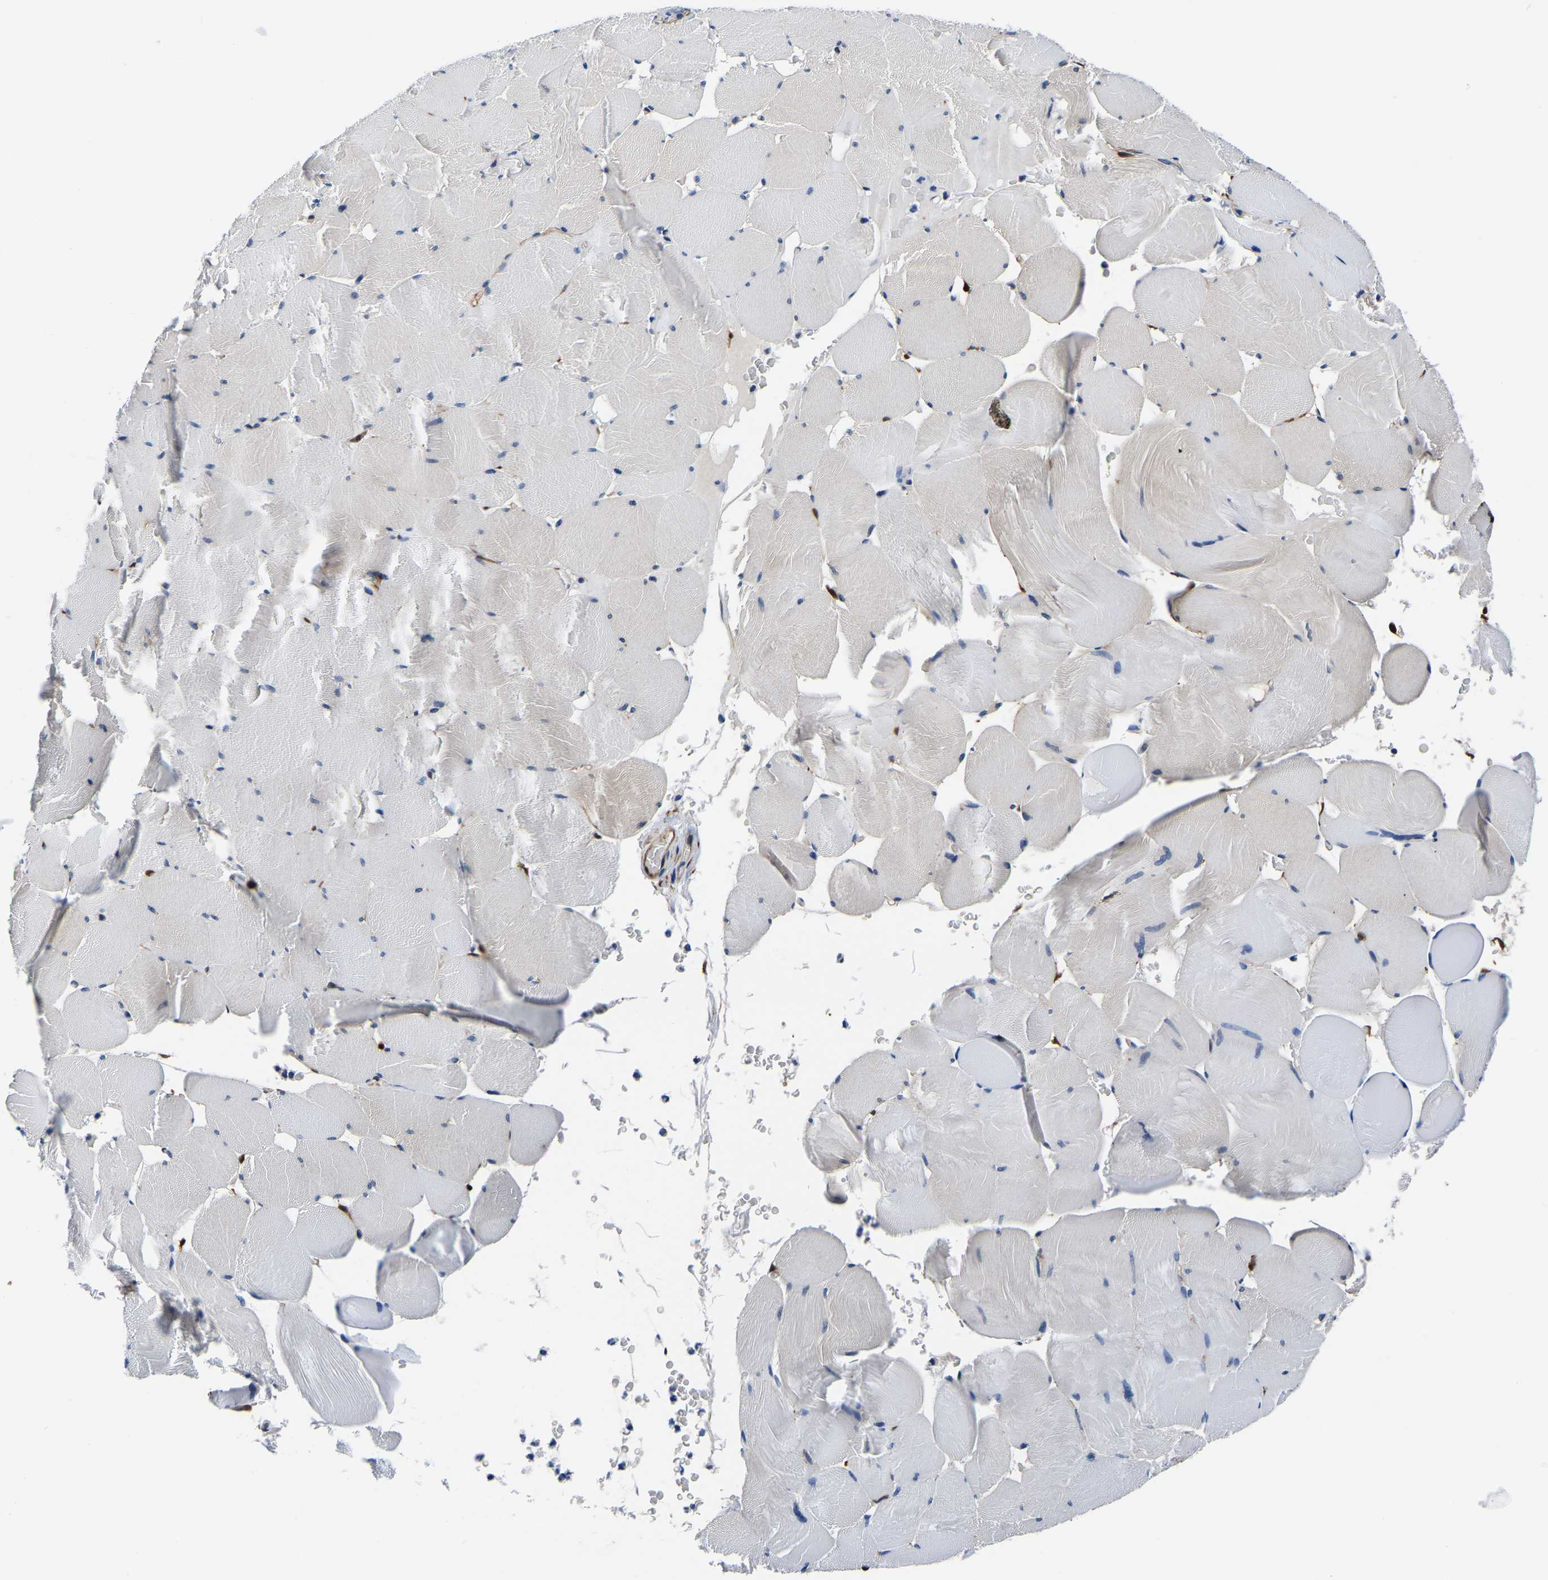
{"staining": {"intensity": "moderate", "quantity": "<25%", "location": "cytoplasmic/membranous"}, "tissue": "skeletal muscle", "cell_type": "Myocytes", "image_type": "normal", "snomed": [{"axis": "morphology", "description": "Normal tissue, NOS"}, {"axis": "topography", "description": "Skeletal muscle"}], "caption": "About <25% of myocytes in unremarkable human skeletal muscle show moderate cytoplasmic/membranous protein positivity as visualized by brown immunohistochemical staining.", "gene": "S100A13", "patient": {"sex": "male", "age": 62}}